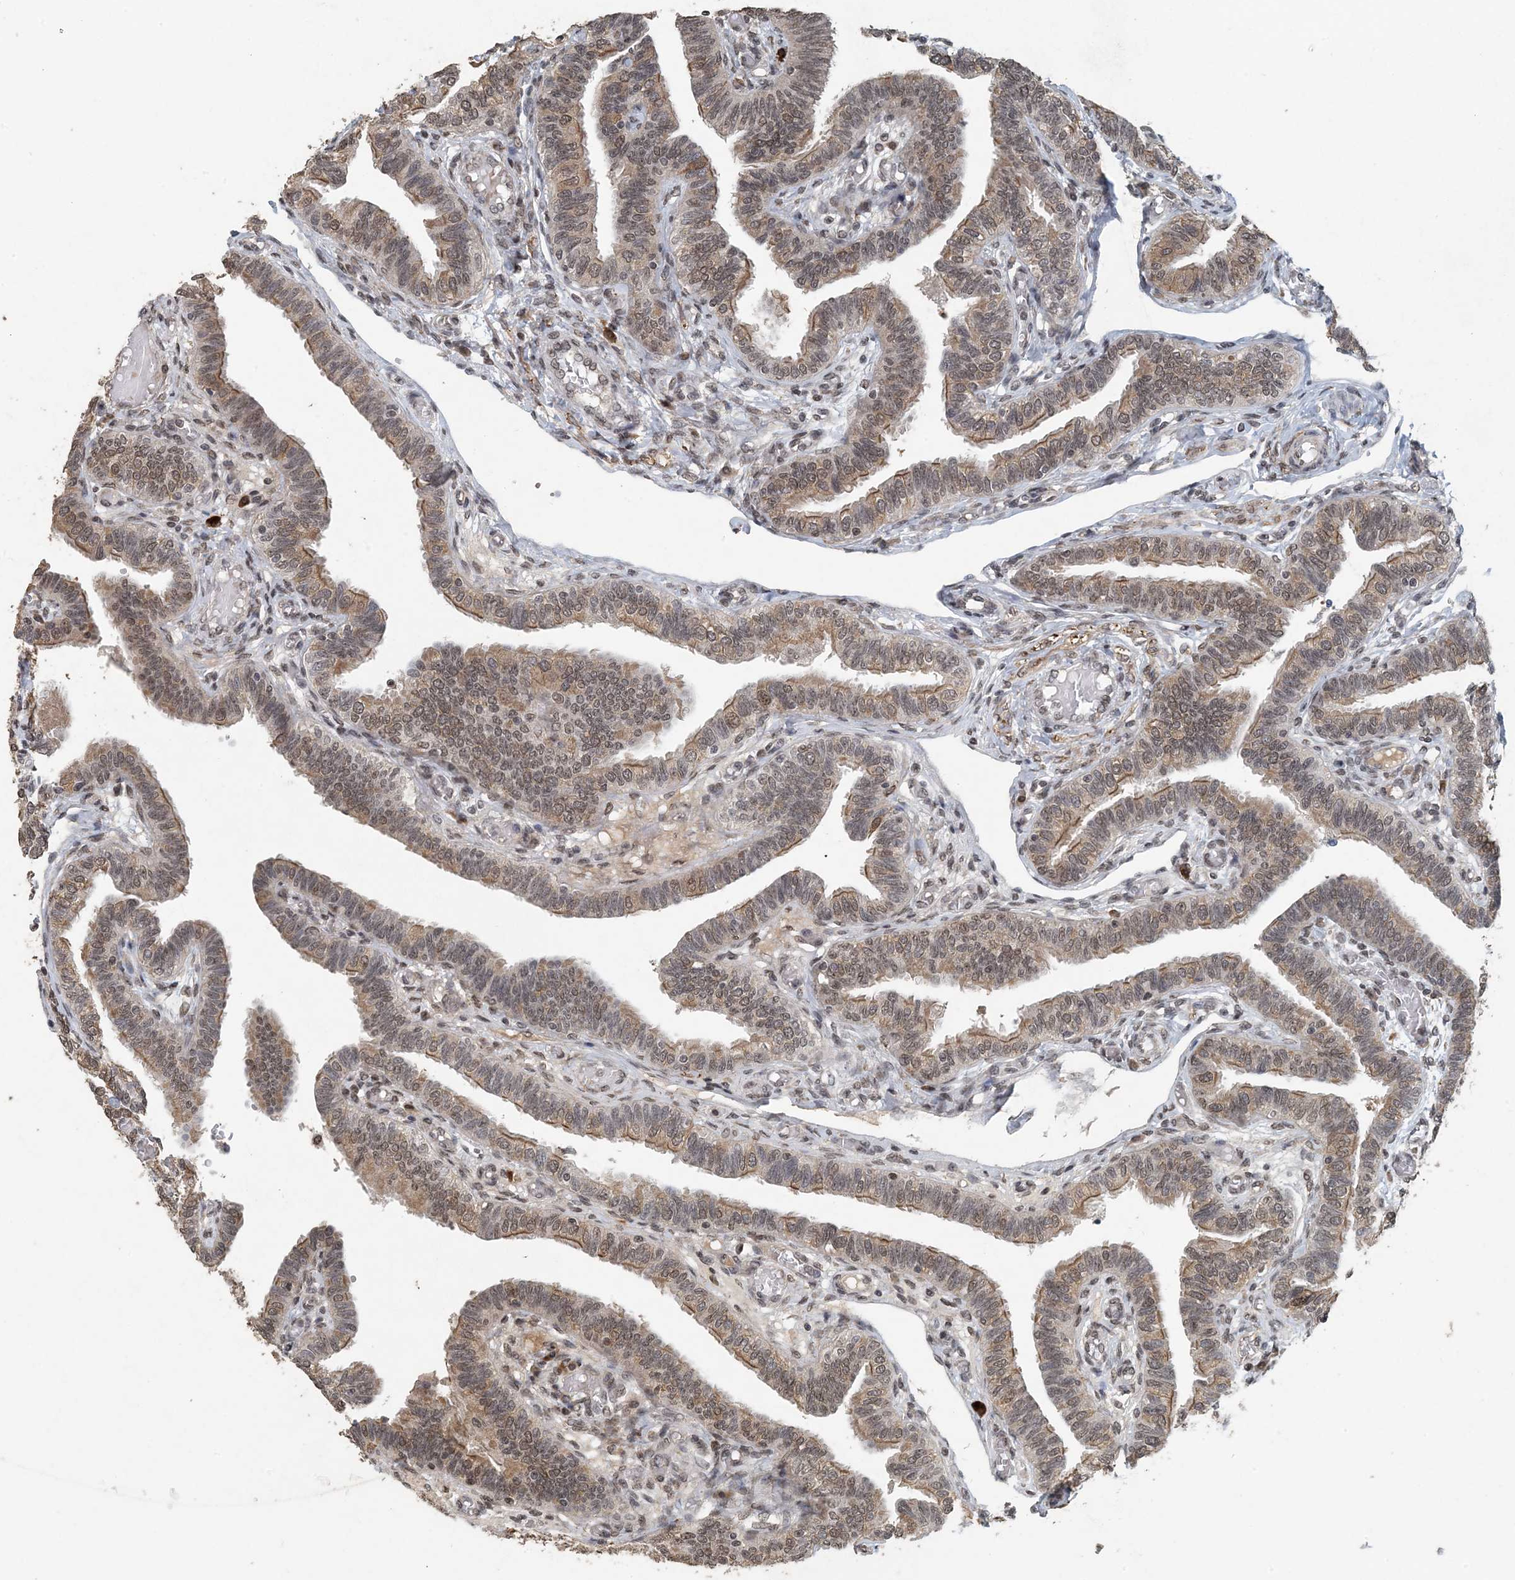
{"staining": {"intensity": "moderate", "quantity": "25%-75%", "location": "cytoplasmic/membranous,nuclear"}, "tissue": "fallopian tube", "cell_type": "Glandular cells", "image_type": "normal", "snomed": [{"axis": "morphology", "description": "Normal tissue, NOS"}, {"axis": "topography", "description": "Fallopian tube"}], "caption": "DAB immunohistochemical staining of normal human fallopian tube displays moderate cytoplasmic/membranous,nuclear protein positivity in about 25%-75% of glandular cells.", "gene": "MBD2", "patient": {"sex": "female", "age": 39}}